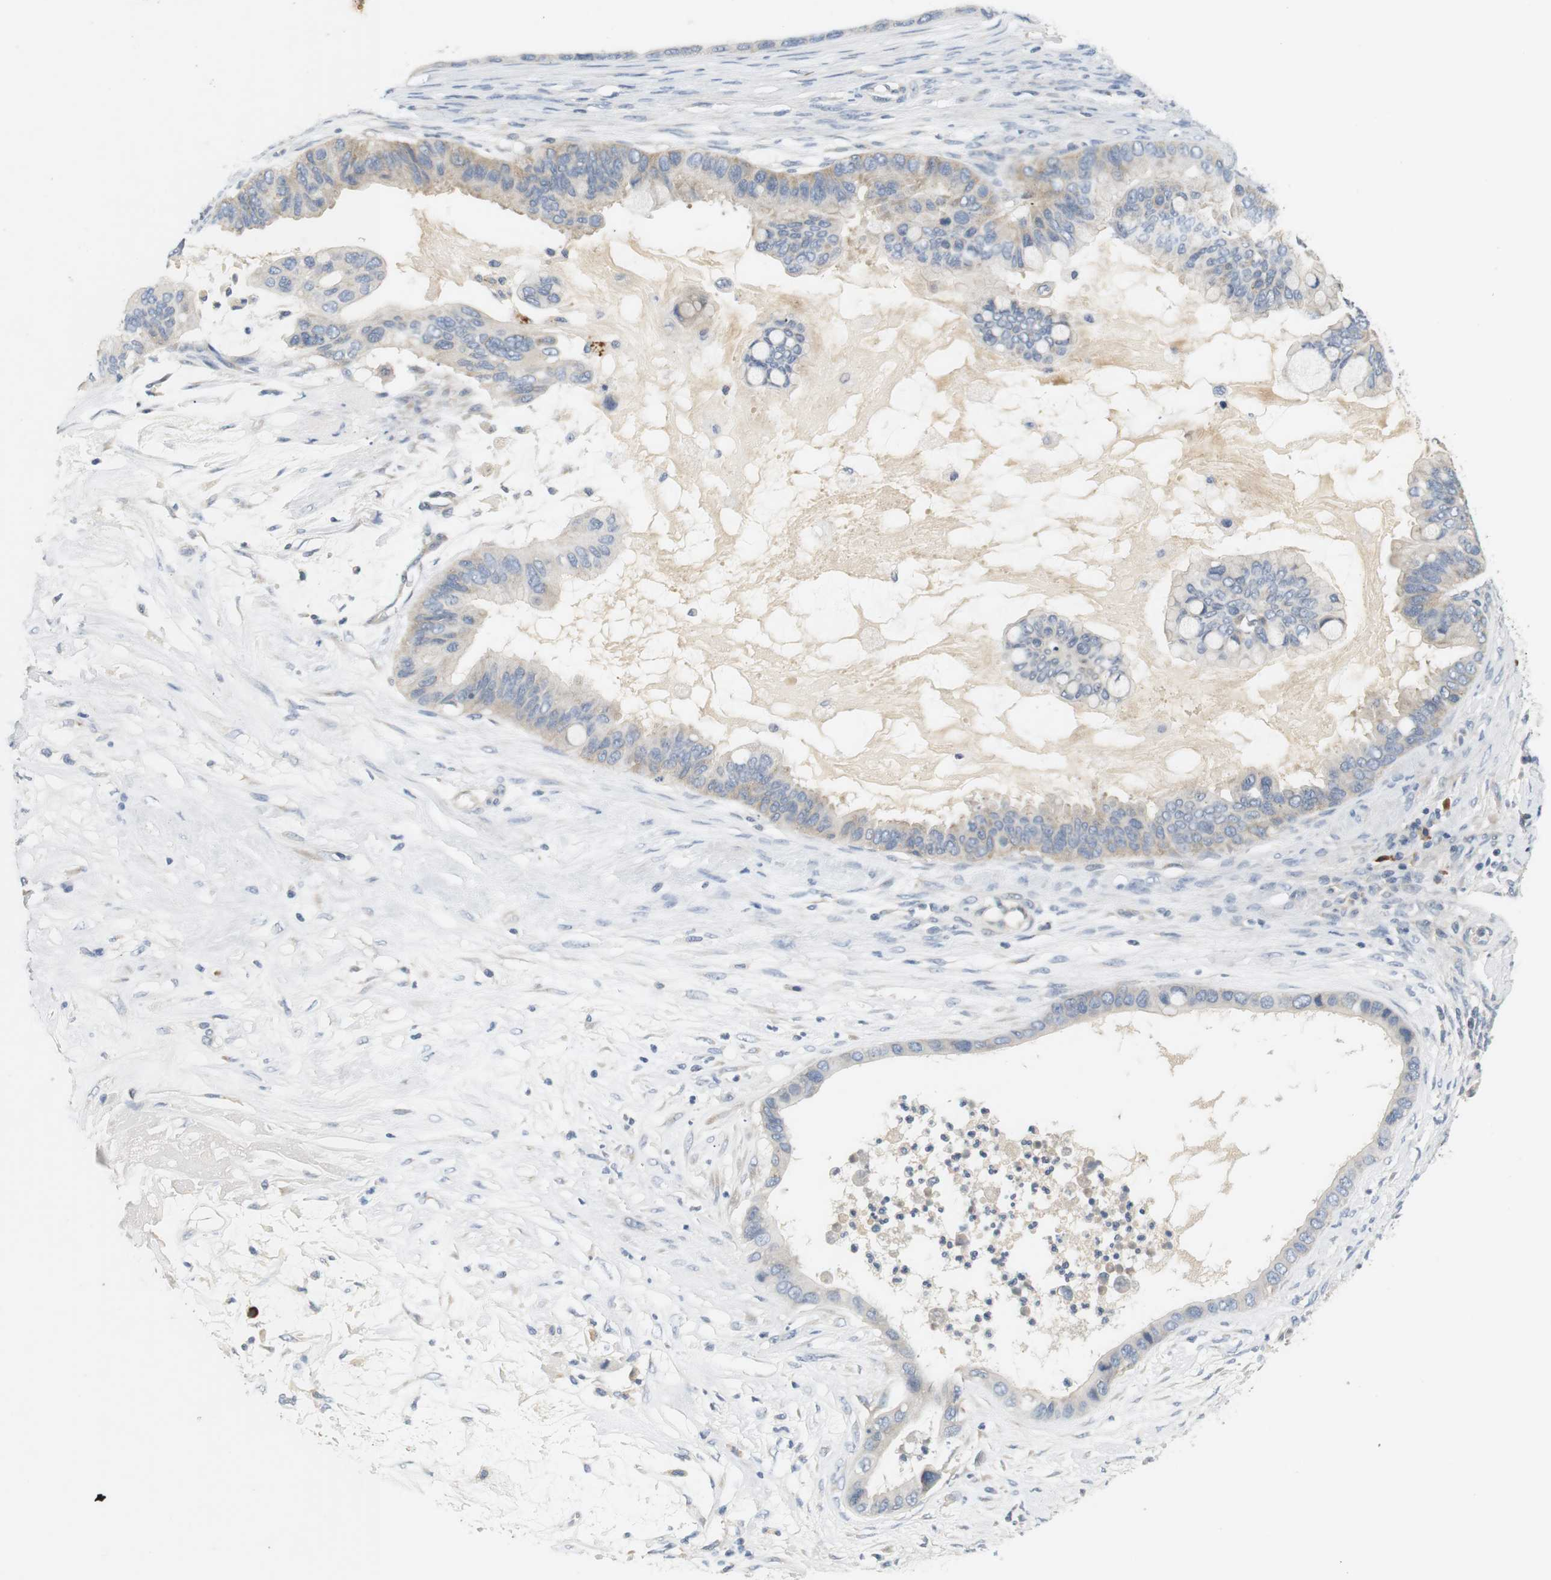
{"staining": {"intensity": "weak", "quantity": "<25%", "location": "cytoplasmic/membranous"}, "tissue": "ovarian cancer", "cell_type": "Tumor cells", "image_type": "cancer", "snomed": [{"axis": "morphology", "description": "Cystadenocarcinoma, mucinous, NOS"}, {"axis": "topography", "description": "Ovary"}], "caption": "The photomicrograph demonstrates no staining of tumor cells in ovarian cancer.", "gene": "EVA1C", "patient": {"sex": "female", "age": 80}}